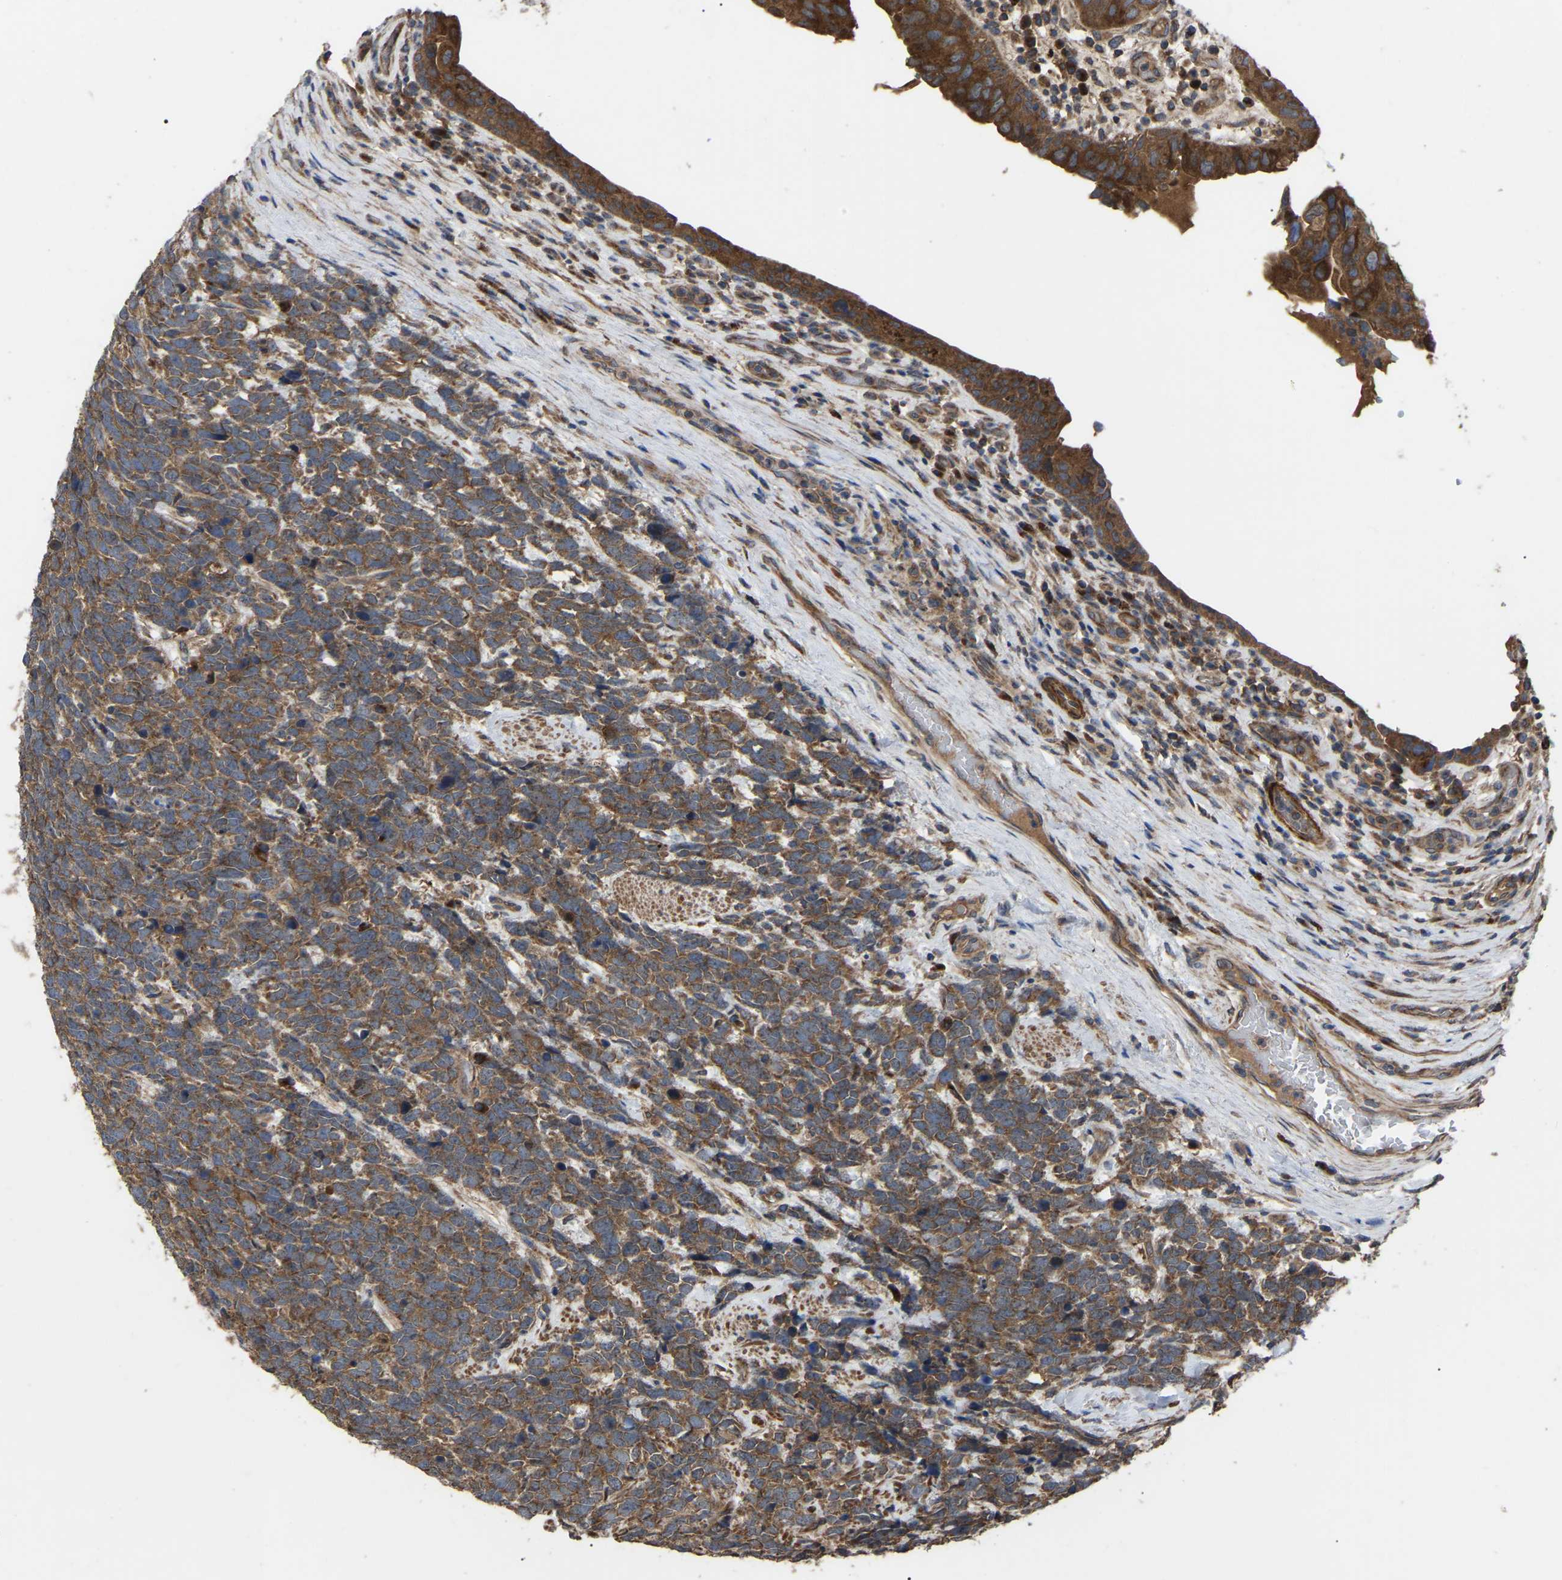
{"staining": {"intensity": "moderate", "quantity": ">75%", "location": "cytoplasmic/membranous"}, "tissue": "urothelial cancer", "cell_type": "Tumor cells", "image_type": "cancer", "snomed": [{"axis": "morphology", "description": "Urothelial carcinoma, High grade"}, {"axis": "topography", "description": "Urinary bladder"}], "caption": "A photomicrograph of urothelial cancer stained for a protein shows moderate cytoplasmic/membranous brown staining in tumor cells.", "gene": "GCC1", "patient": {"sex": "female", "age": 82}}